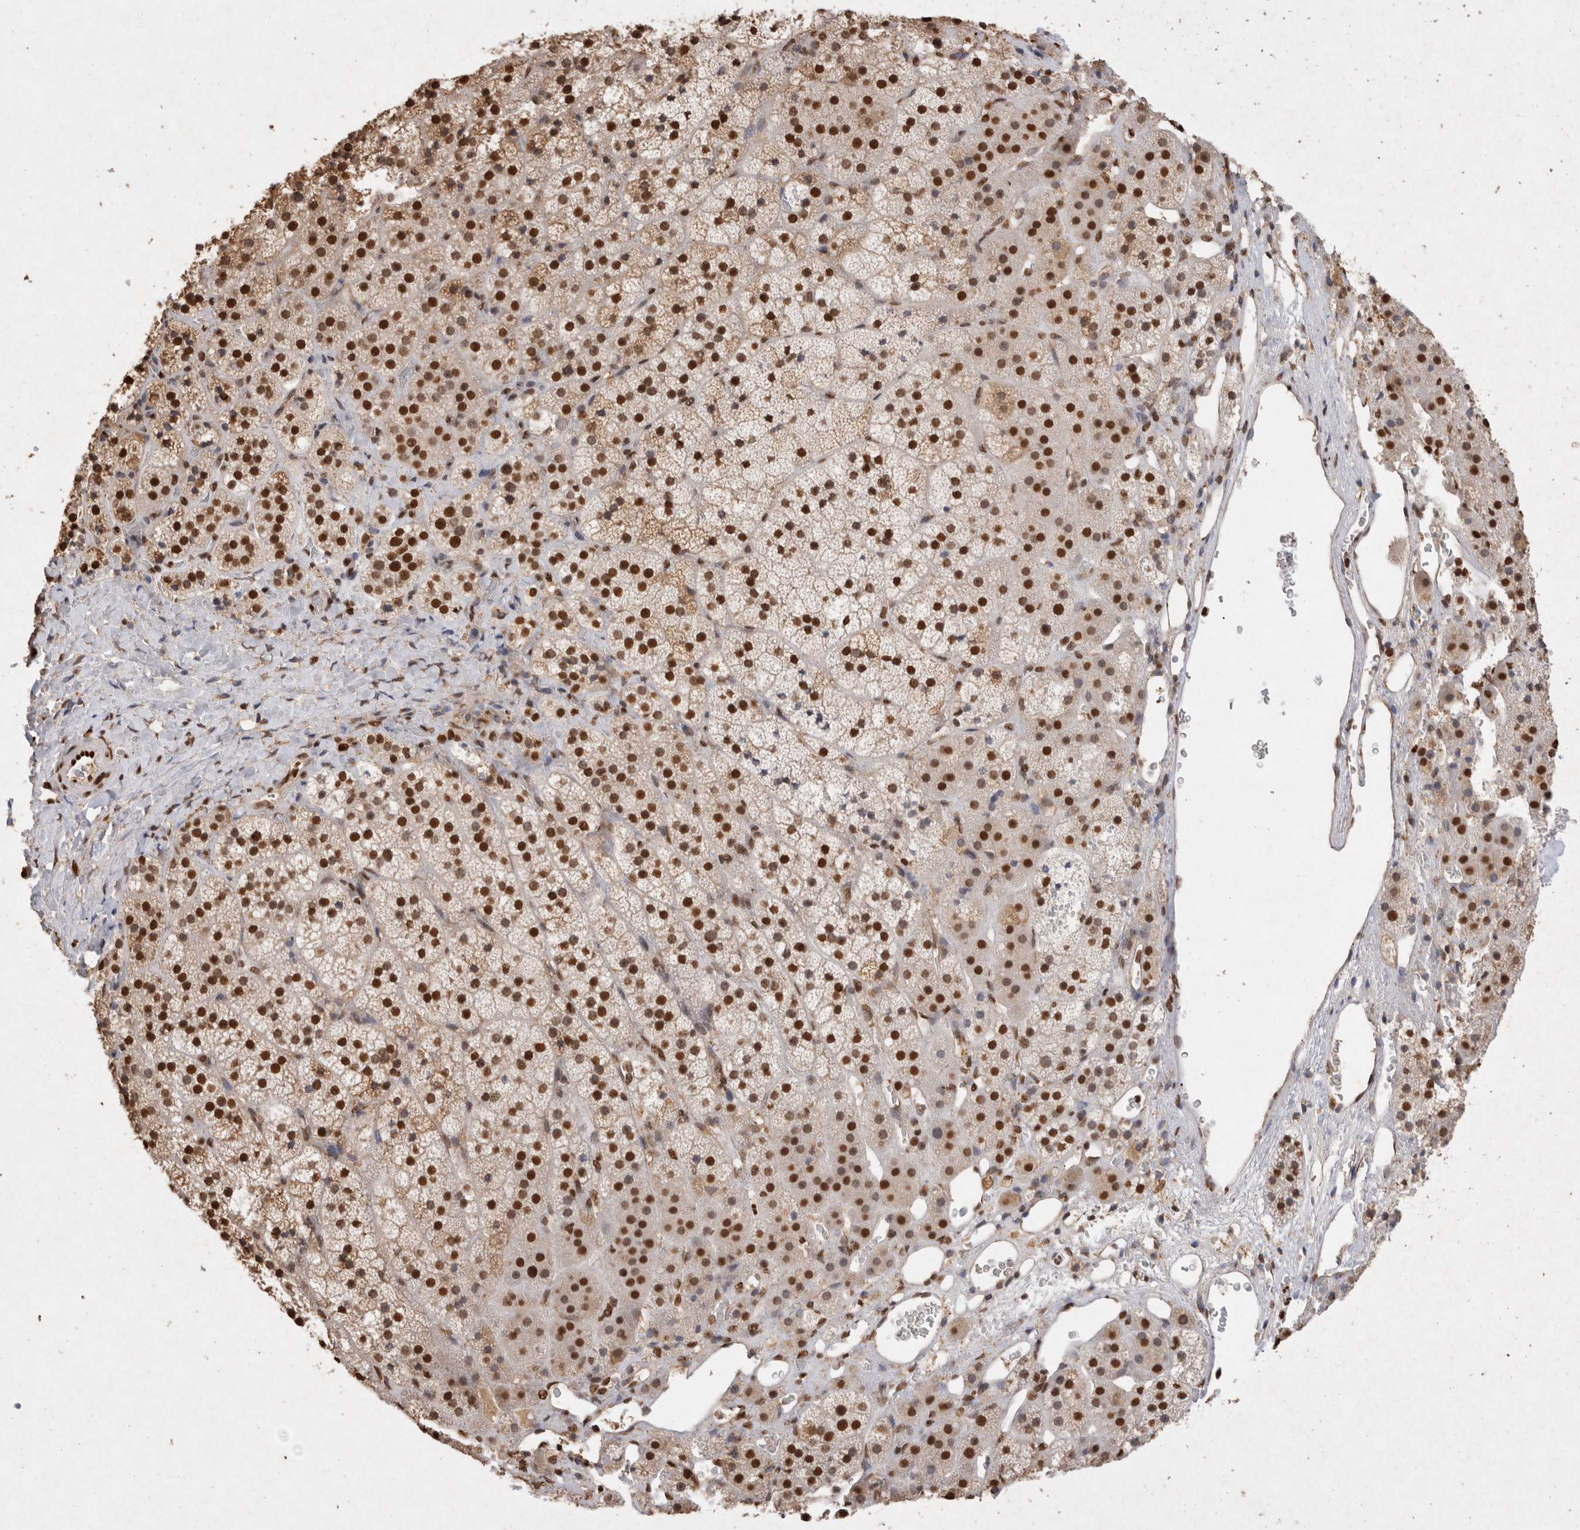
{"staining": {"intensity": "strong", "quantity": ">75%", "location": "nuclear"}, "tissue": "adrenal gland", "cell_type": "Glandular cells", "image_type": "normal", "snomed": [{"axis": "morphology", "description": "Normal tissue, NOS"}, {"axis": "topography", "description": "Adrenal gland"}], "caption": "DAB (3,3'-diaminobenzidine) immunohistochemical staining of benign adrenal gland demonstrates strong nuclear protein expression in about >75% of glandular cells.", "gene": "HDGF", "patient": {"sex": "female", "age": 44}}